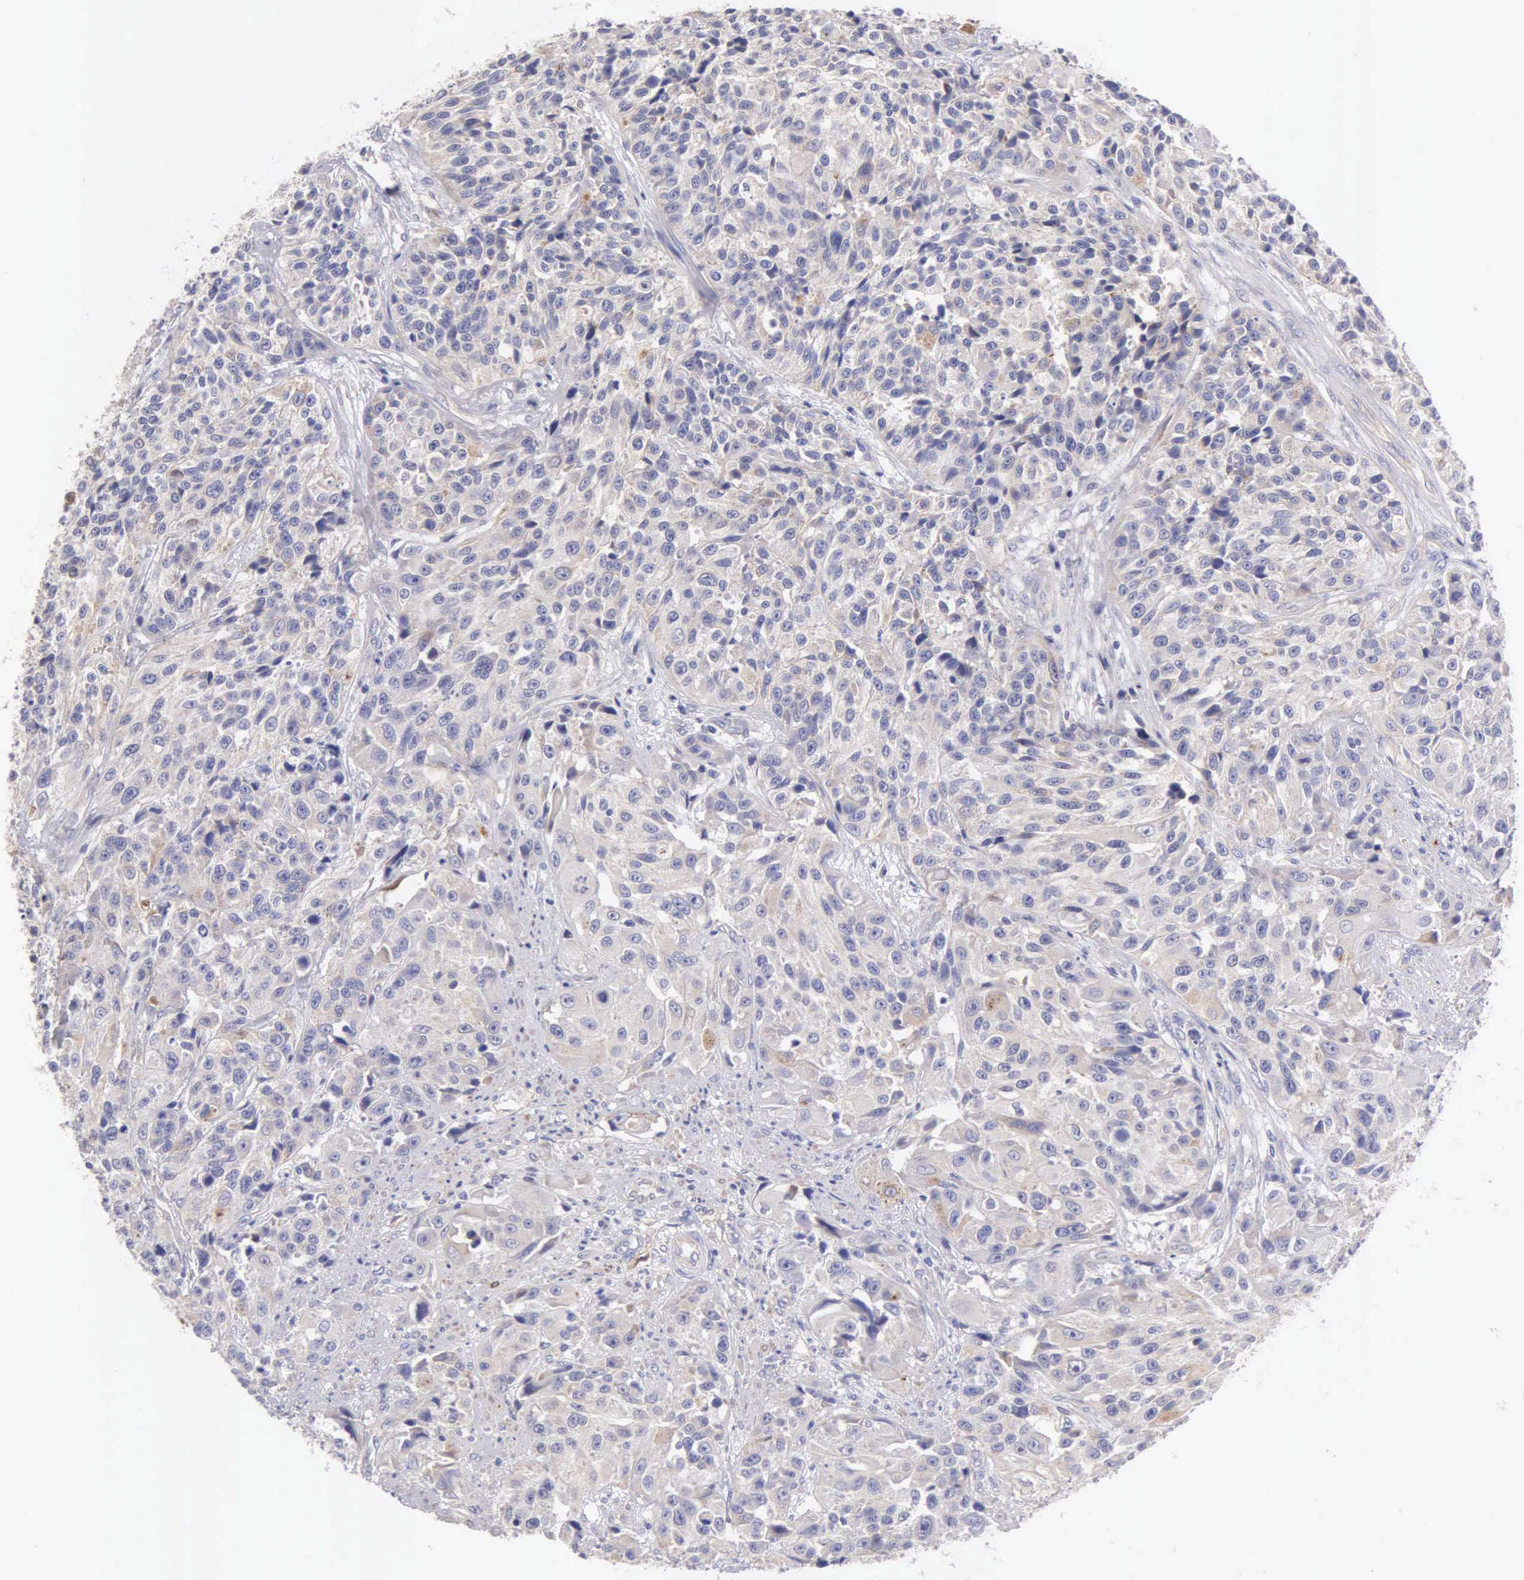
{"staining": {"intensity": "weak", "quantity": "<25%", "location": "cytoplasmic/membranous"}, "tissue": "urothelial cancer", "cell_type": "Tumor cells", "image_type": "cancer", "snomed": [{"axis": "morphology", "description": "Urothelial carcinoma, High grade"}, {"axis": "topography", "description": "Urinary bladder"}], "caption": "High-grade urothelial carcinoma was stained to show a protein in brown. There is no significant expression in tumor cells.", "gene": "APP", "patient": {"sex": "female", "age": 81}}